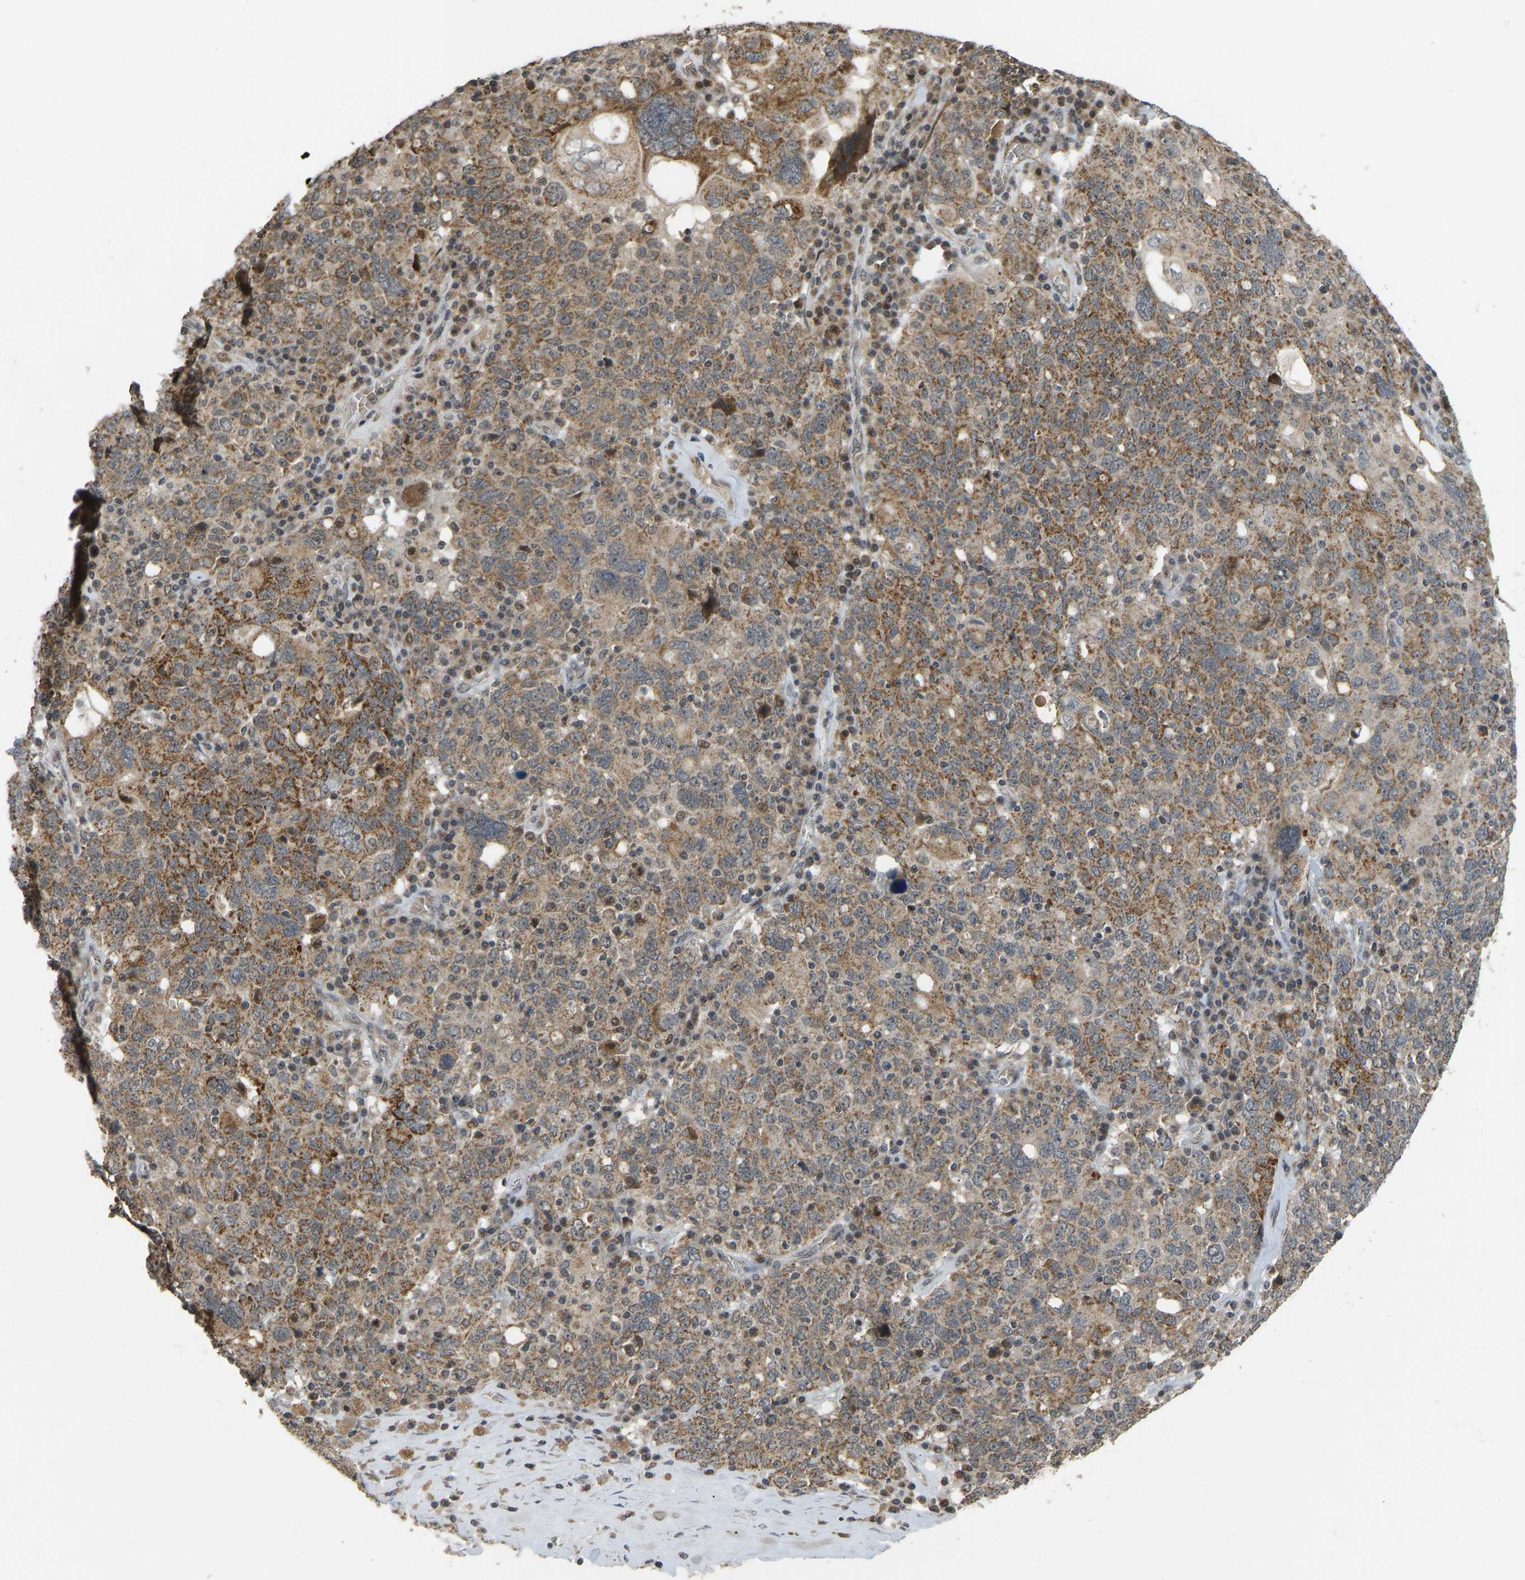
{"staining": {"intensity": "moderate", "quantity": ">75%", "location": "cytoplasmic/membranous"}, "tissue": "ovarian cancer", "cell_type": "Tumor cells", "image_type": "cancer", "snomed": [{"axis": "morphology", "description": "Carcinoma, endometroid"}, {"axis": "topography", "description": "Ovary"}], "caption": "A histopathology image of human ovarian endometroid carcinoma stained for a protein demonstrates moderate cytoplasmic/membranous brown staining in tumor cells.", "gene": "ACADS", "patient": {"sex": "female", "age": 62}}